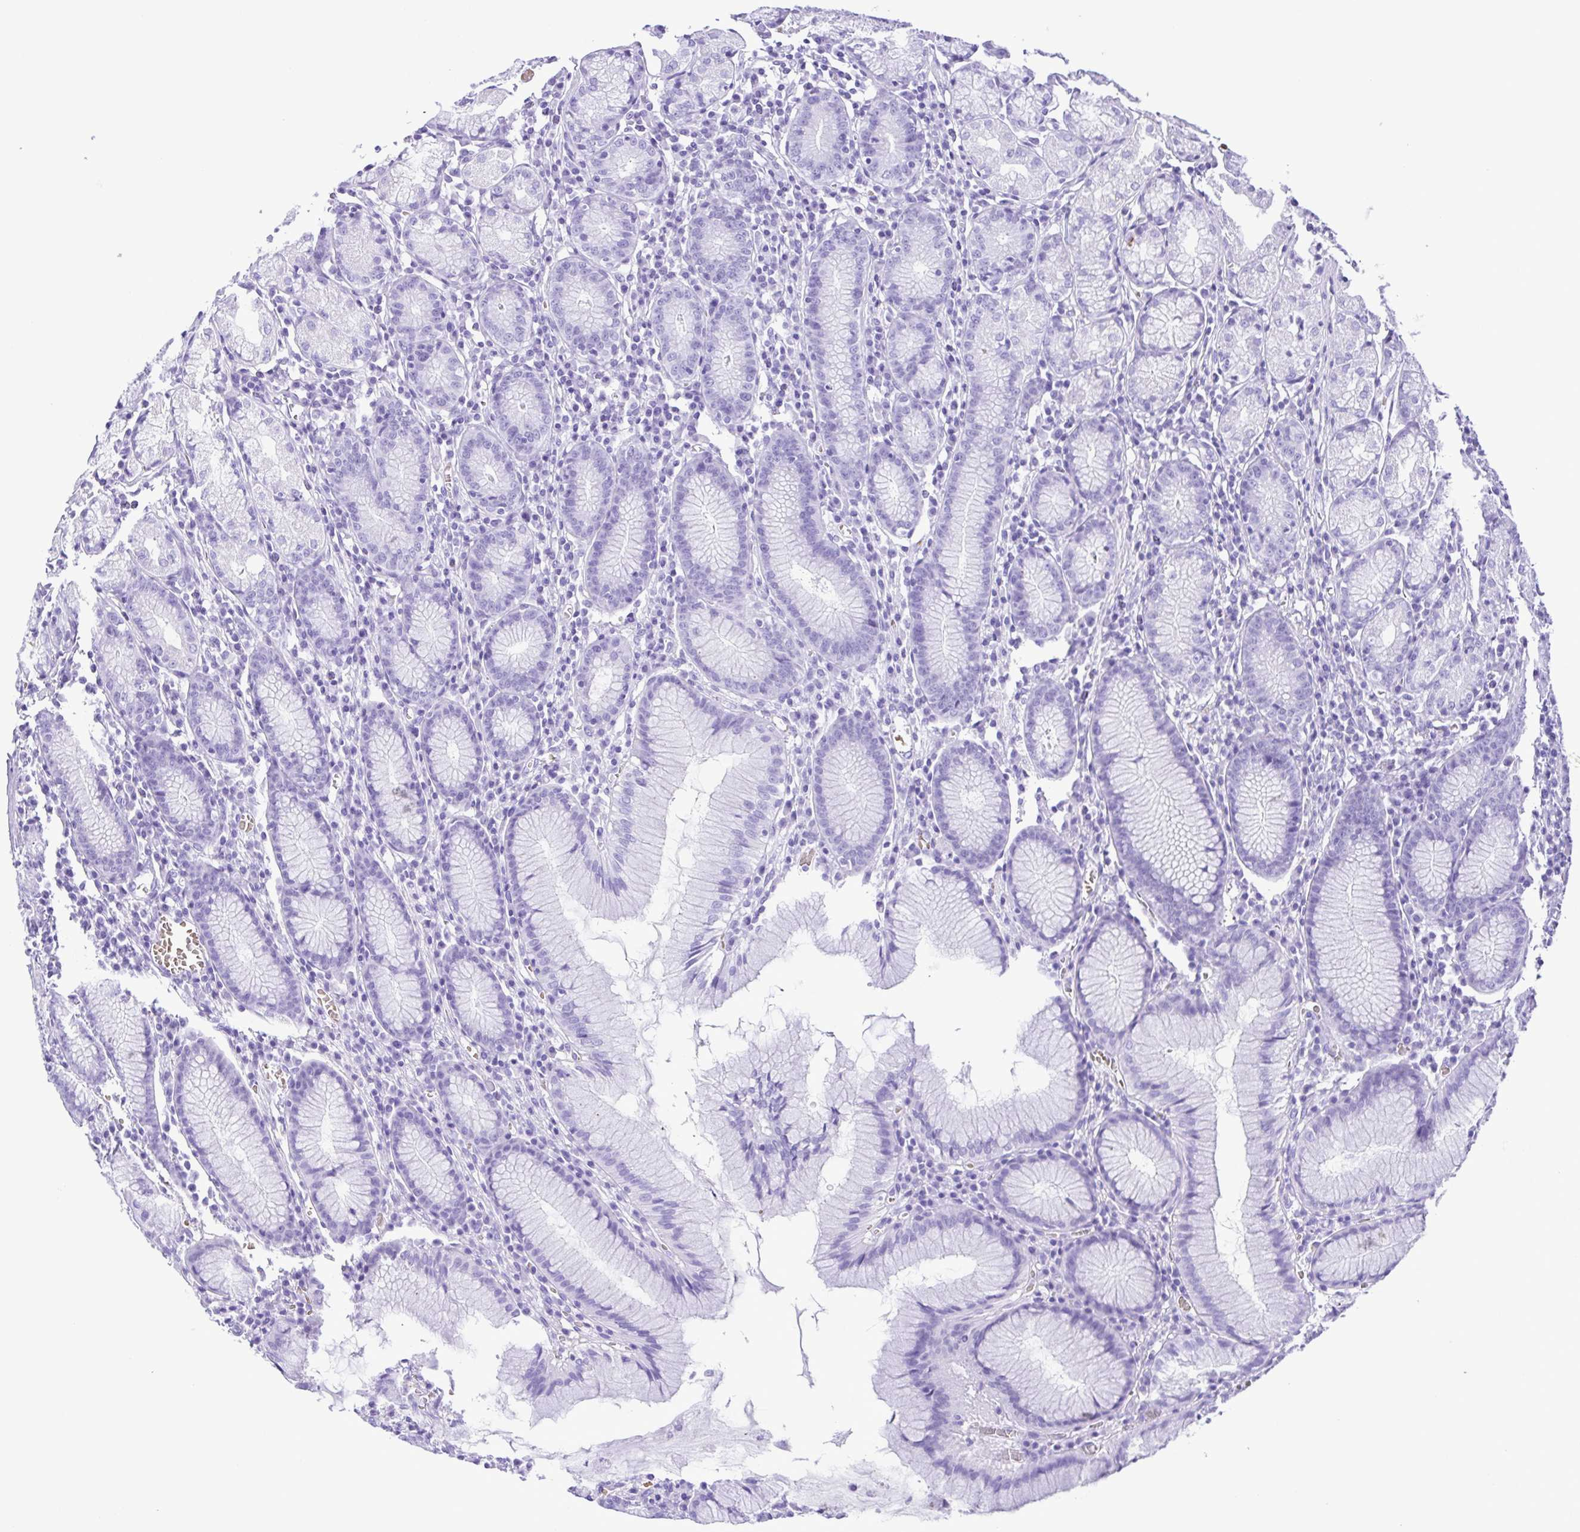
{"staining": {"intensity": "negative", "quantity": "none", "location": "none"}, "tissue": "stomach", "cell_type": "Glandular cells", "image_type": "normal", "snomed": [{"axis": "morphology", "description": "Normal tissue, NOS"}, {"axis": "topography", "description": "Stomach"}], "caption": "IHC photomicrograph of normal stomach: stomach stained with DAB (3,3'-diaminobenzidine) demonstrates no significant protein staining in glandular cells.", "gene": "SYT1", "patient": {"sex": "male", "age": 55}}